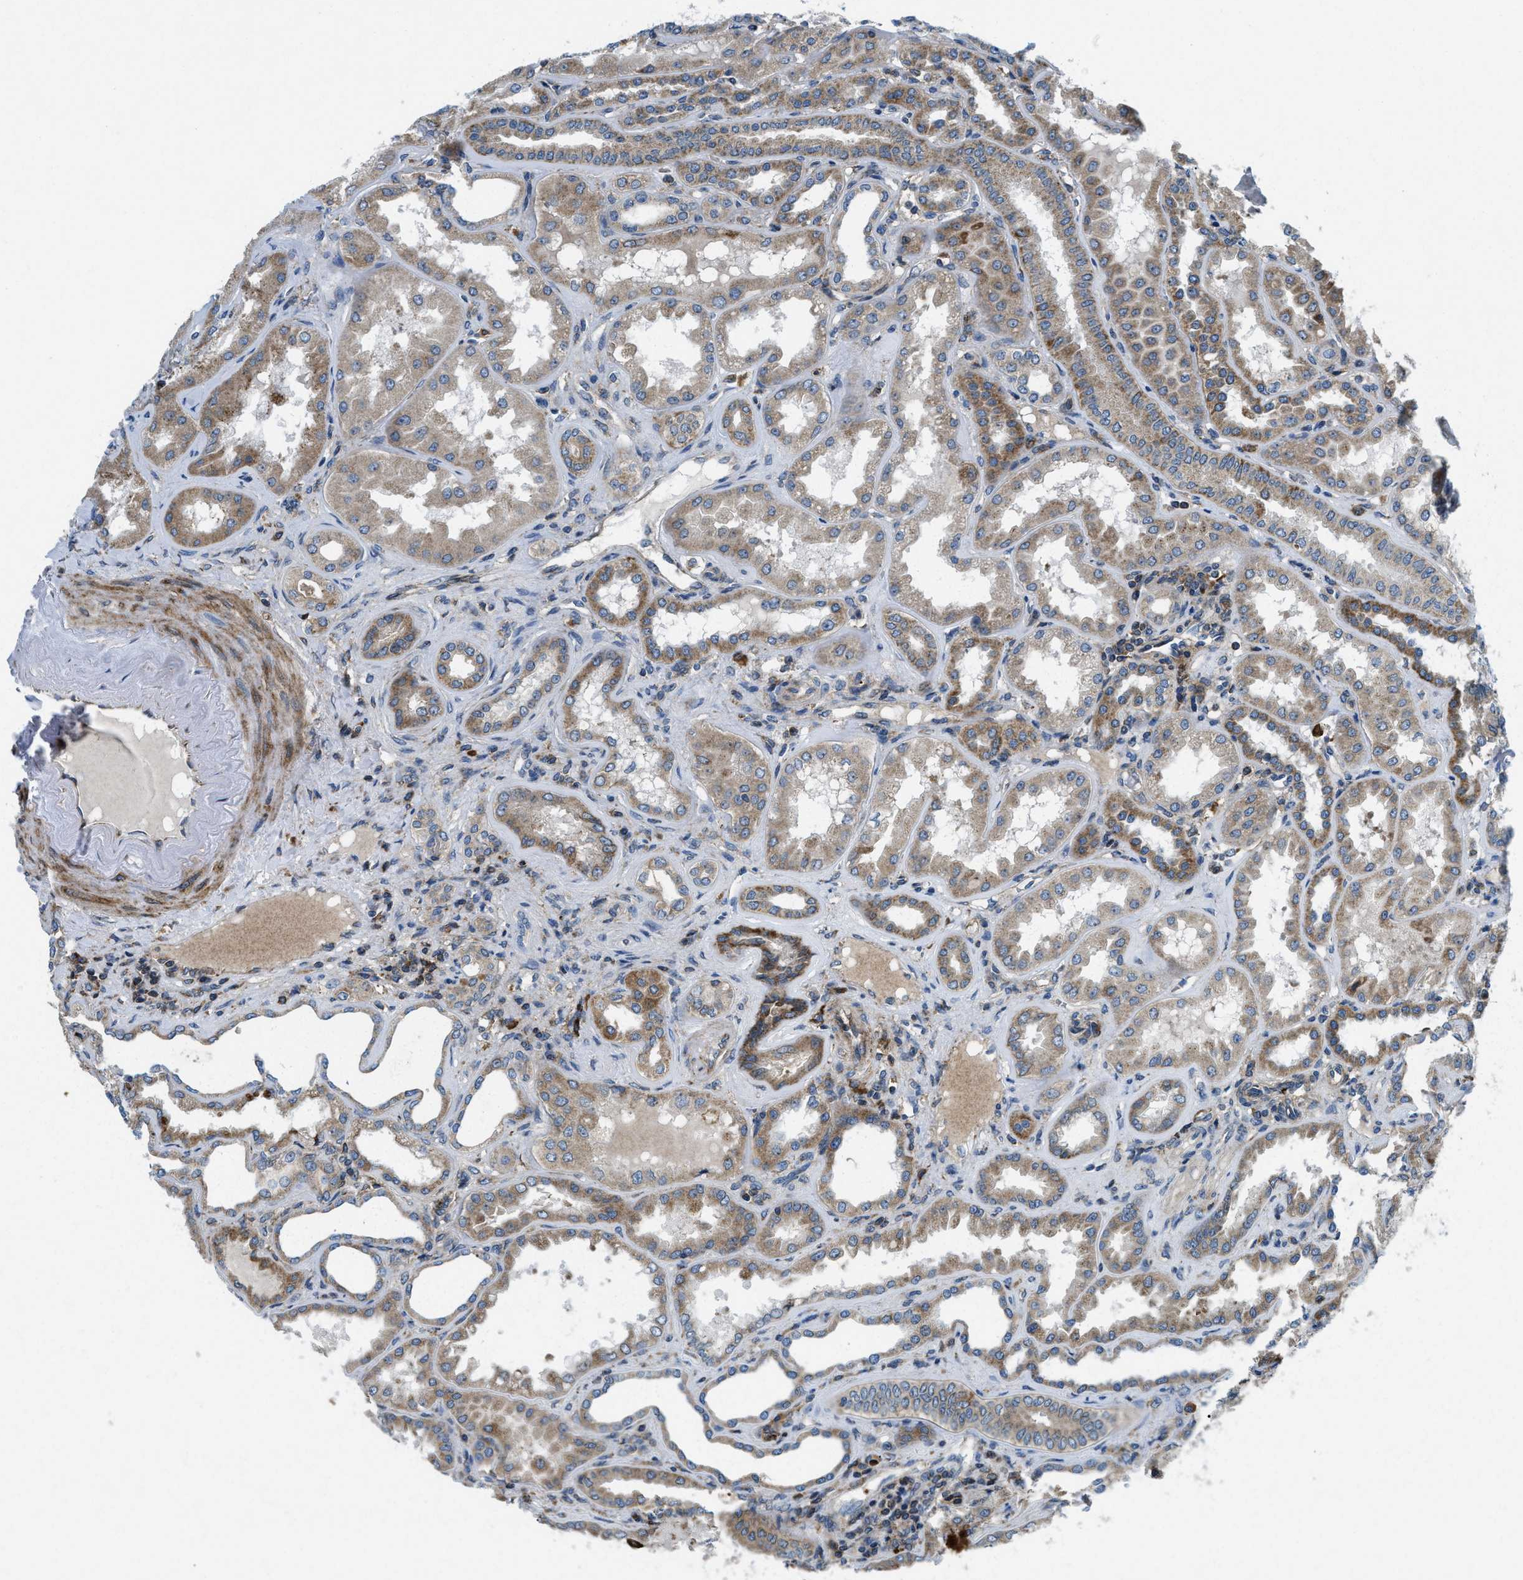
{"staining": {"intensity": "weak", "quantity": "<25%", "location": "cytoplasmic/membranous"}, "tissue": "kidney", "cell_type": "Cells in glomeruli", "image_type": "normal", "snomed": [{"axis": "morphology", "description": "Normal tissue, NOS"}, {"axis": "topography", "description": "Kidney"}], "caption": "Photomicrograph shows no significant protein expression in cells in glomeruli of normal kidney. (Brightfield microscopy of DAB immunohistochemistry (IHC) at high magnification).", "gene": "CSPG4", "patient": {"sex": "female", "age": 56}}